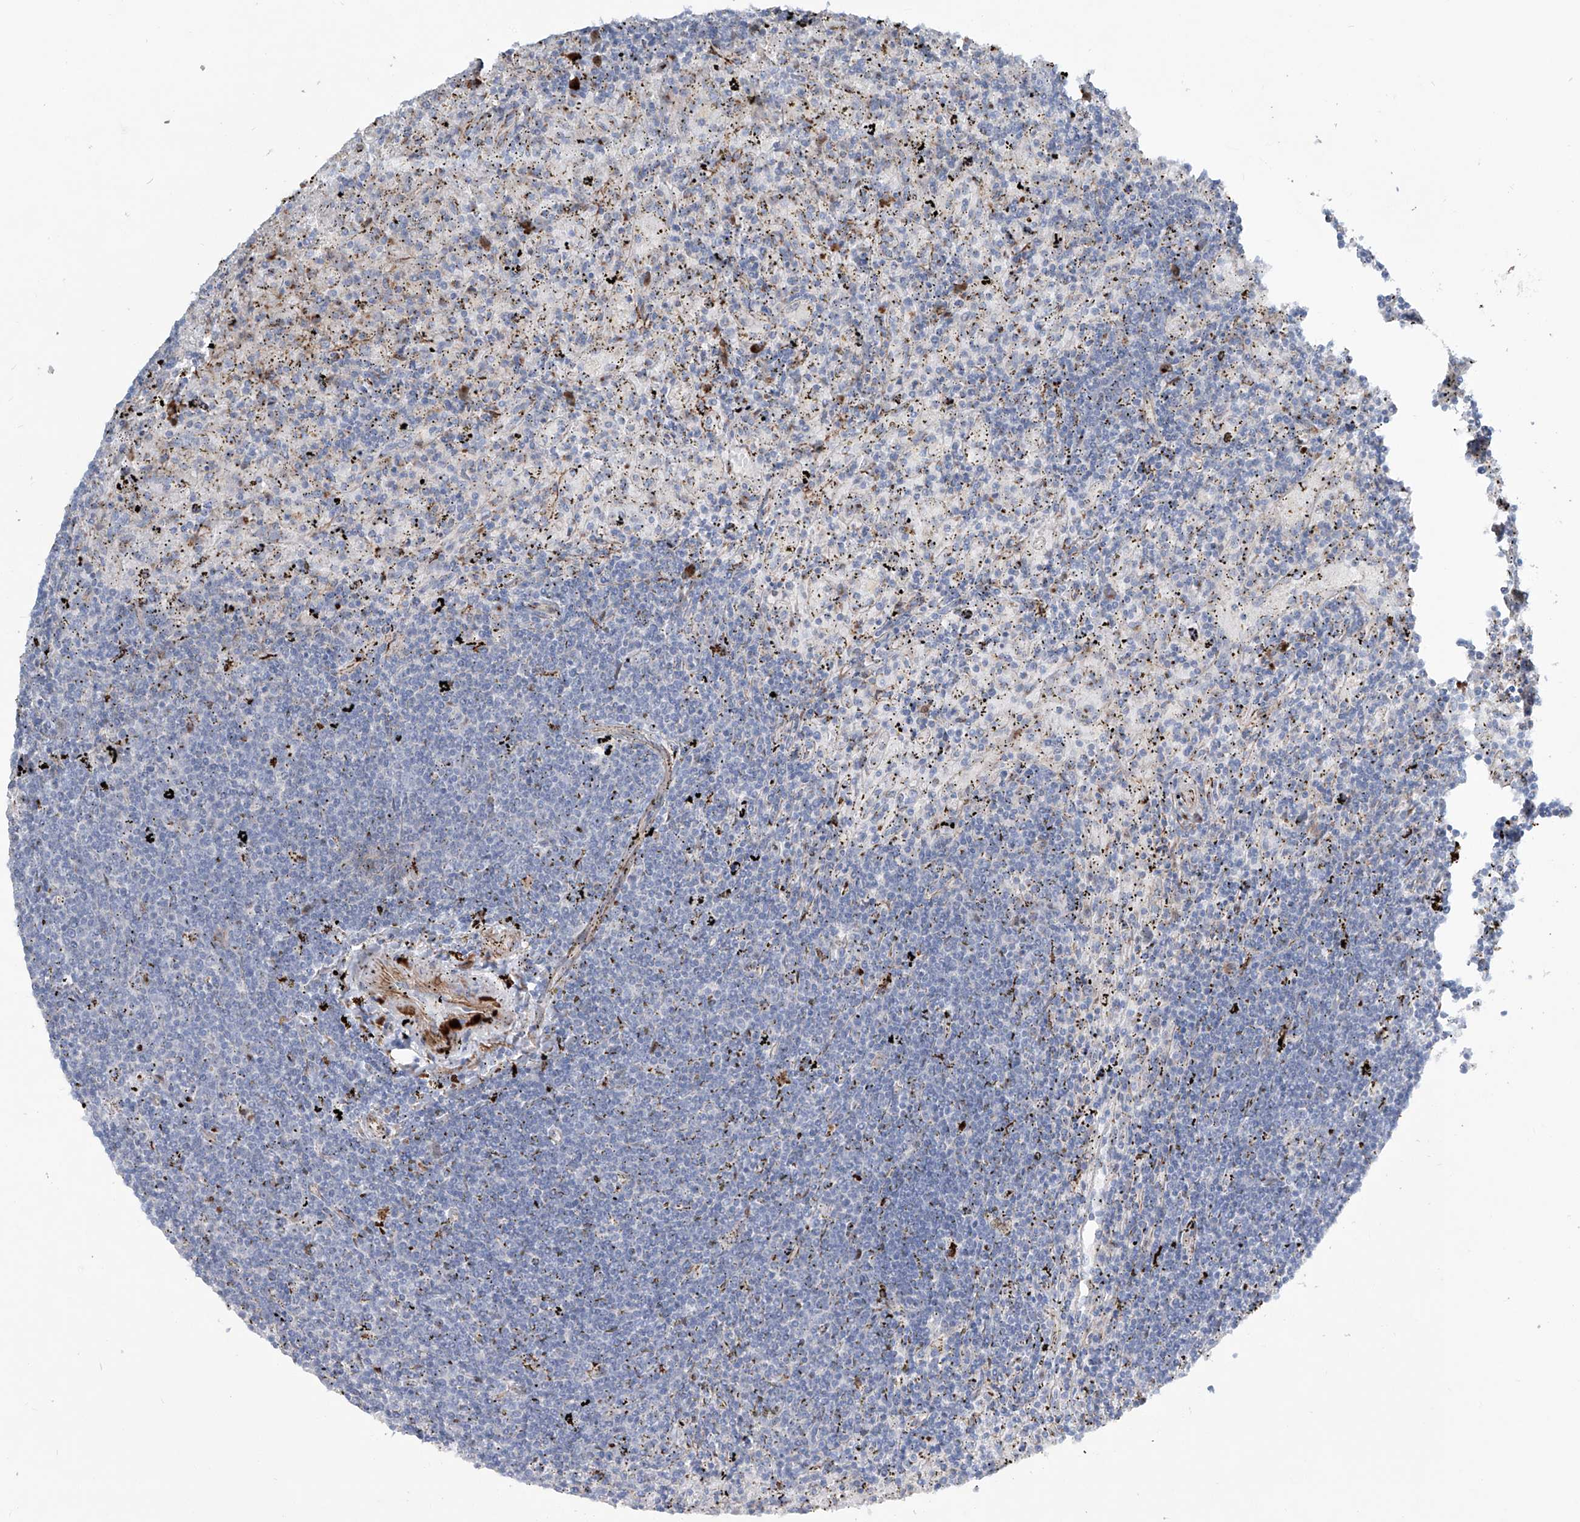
{"staining": {"intensity": "negative", "quantity": "none", "location": "none"}, "tissue": "lymphoma", "cell_type": "Tumor cells", "image_type": "cancer", "snomed": [{"axis": "morphology", "description": "Malignant lymphoma, non-Hodgkin's type, Low grade"}, {"axis": "topography", "description": "Spleen"}], "caption": "Lymphoma stained for a protein using immunohistochemistry shows no expression tumor cells.", "gene": "CDH5", "patient": {"sex": "male", "age": 76}}